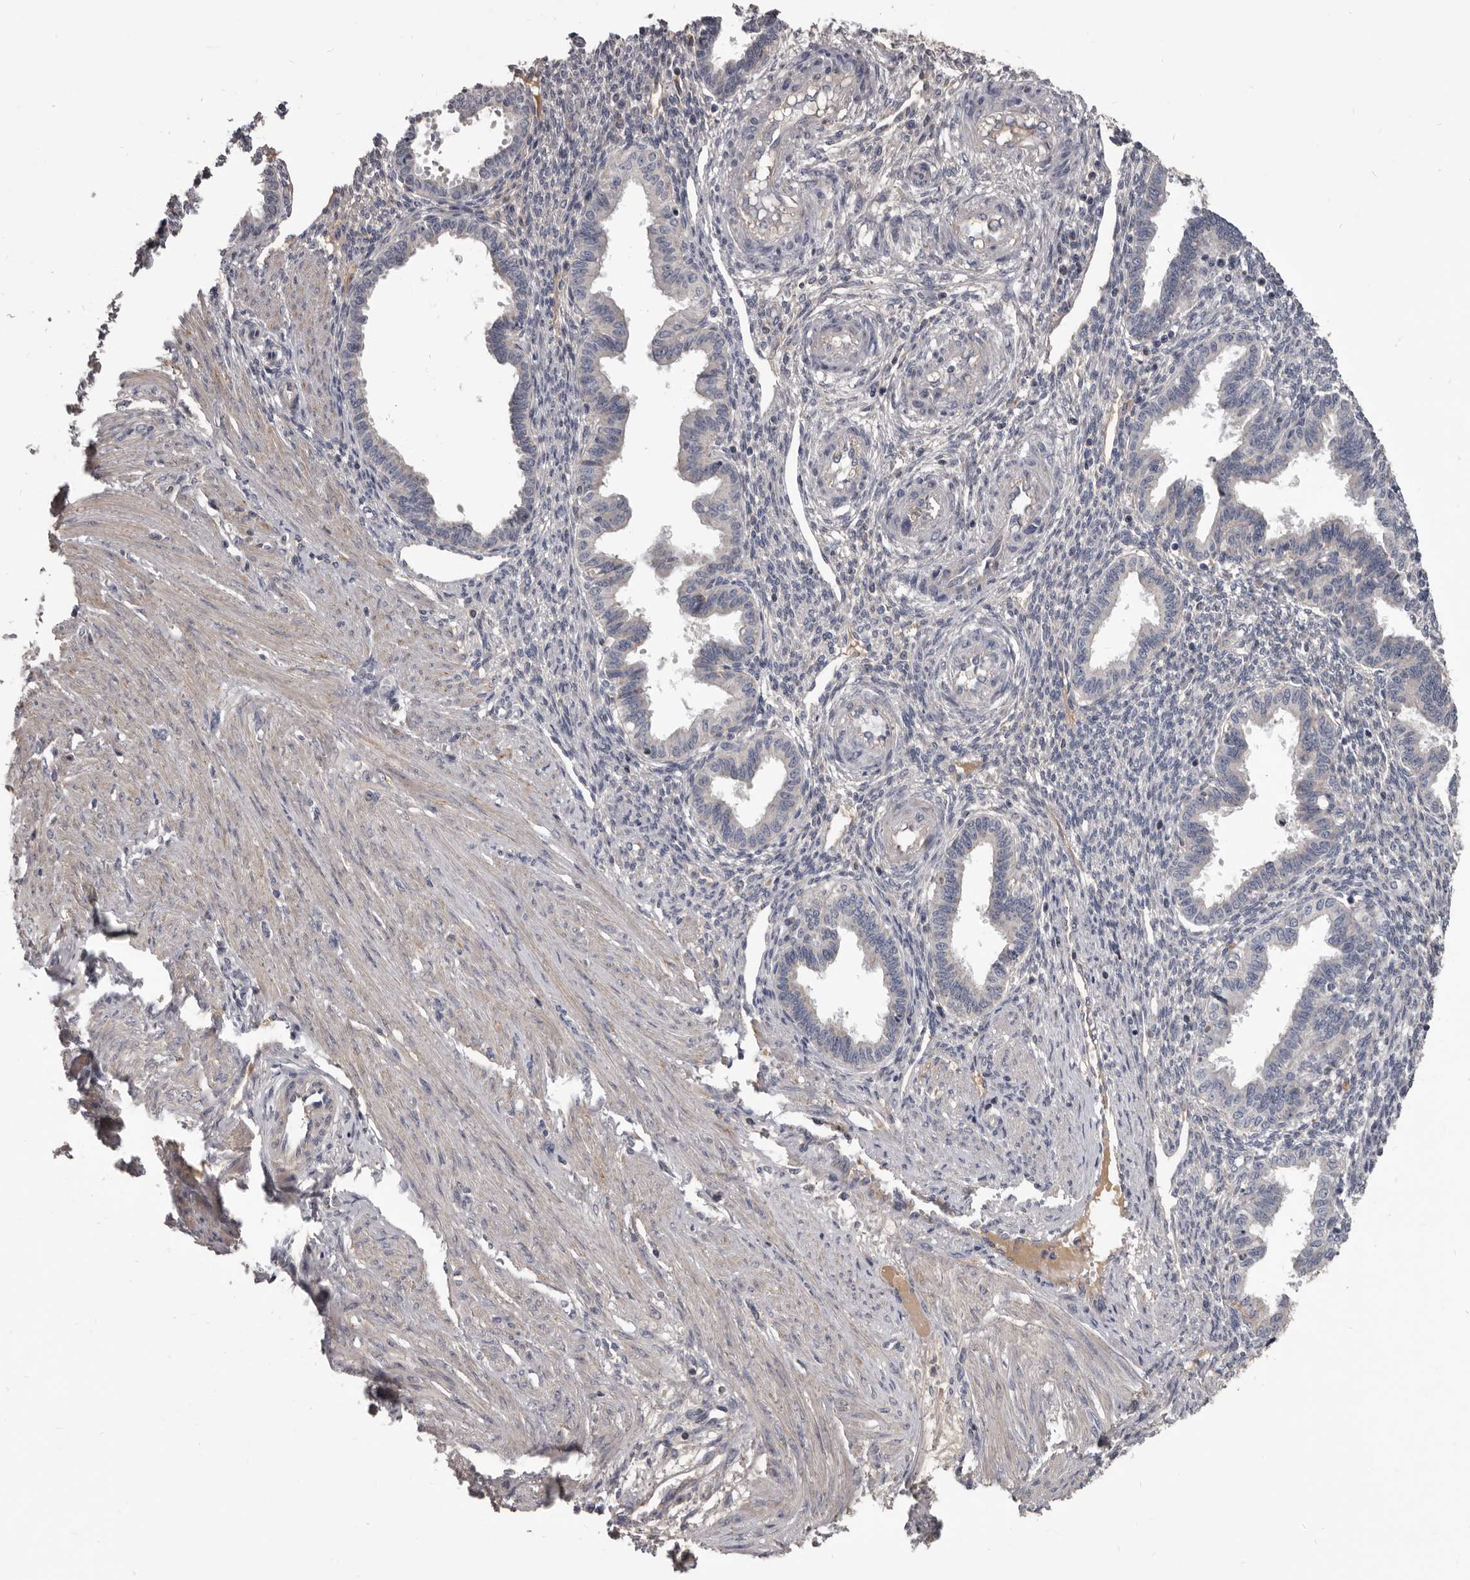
{"staining": {"intensity": "negative", "quantity": "none", "location": "none"}, "tissue": "endometrium", "cell_type": "Cells in endometrial stroma", "image_type": "normal", "snomed": [{"axis": "morphology", "description": "Normal tissue, NOS"}, {"axis": "topography", "description": "Endometrium"}], "caption": "A high-resolution micrograph shows immunohistochemistry staining of unremarkable endometrium, which exhibits no significant expression in cells in endometrial stroma.", "gene": "ALDH5A1", "patient": {"sex": "female", "age": 33}}